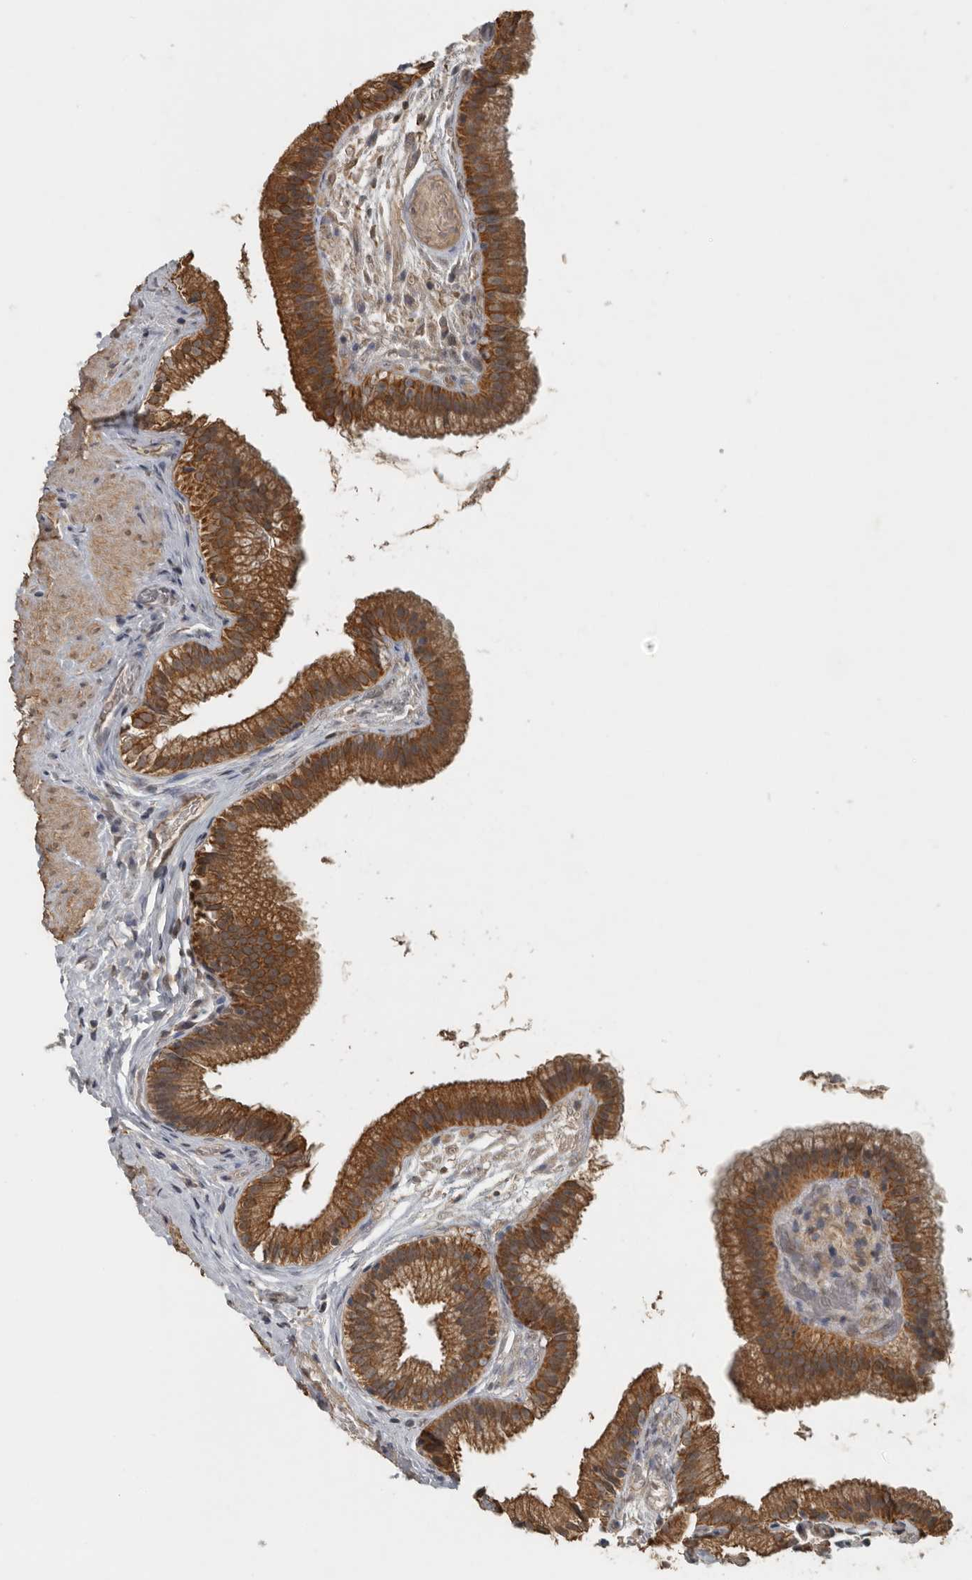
{"staining": {"intensity": "strong", "quantity": ">75%", "location": "cytoplasmic/membranous"}, "tissue": "gallbladder", "cell_type": "Glandular cells", "image_type": "normal", "snomed": [{"axis": "morphology", "description": "Normal tissue, NOS"}, {"axis": "topography", "description": "Gallbladder"}], "caption": "DAB (3,3'-diaminobenzidine) immunohistochemical staining of normal gallbladder demonstrates strong cytoplasmic/membranous protein positivity in about >75% of glandular cells. (Brightfield microscopy of DAB IHC at high magnification).", "gene": "AFAP1", "patient": {"sex": "female", "age": 26}}